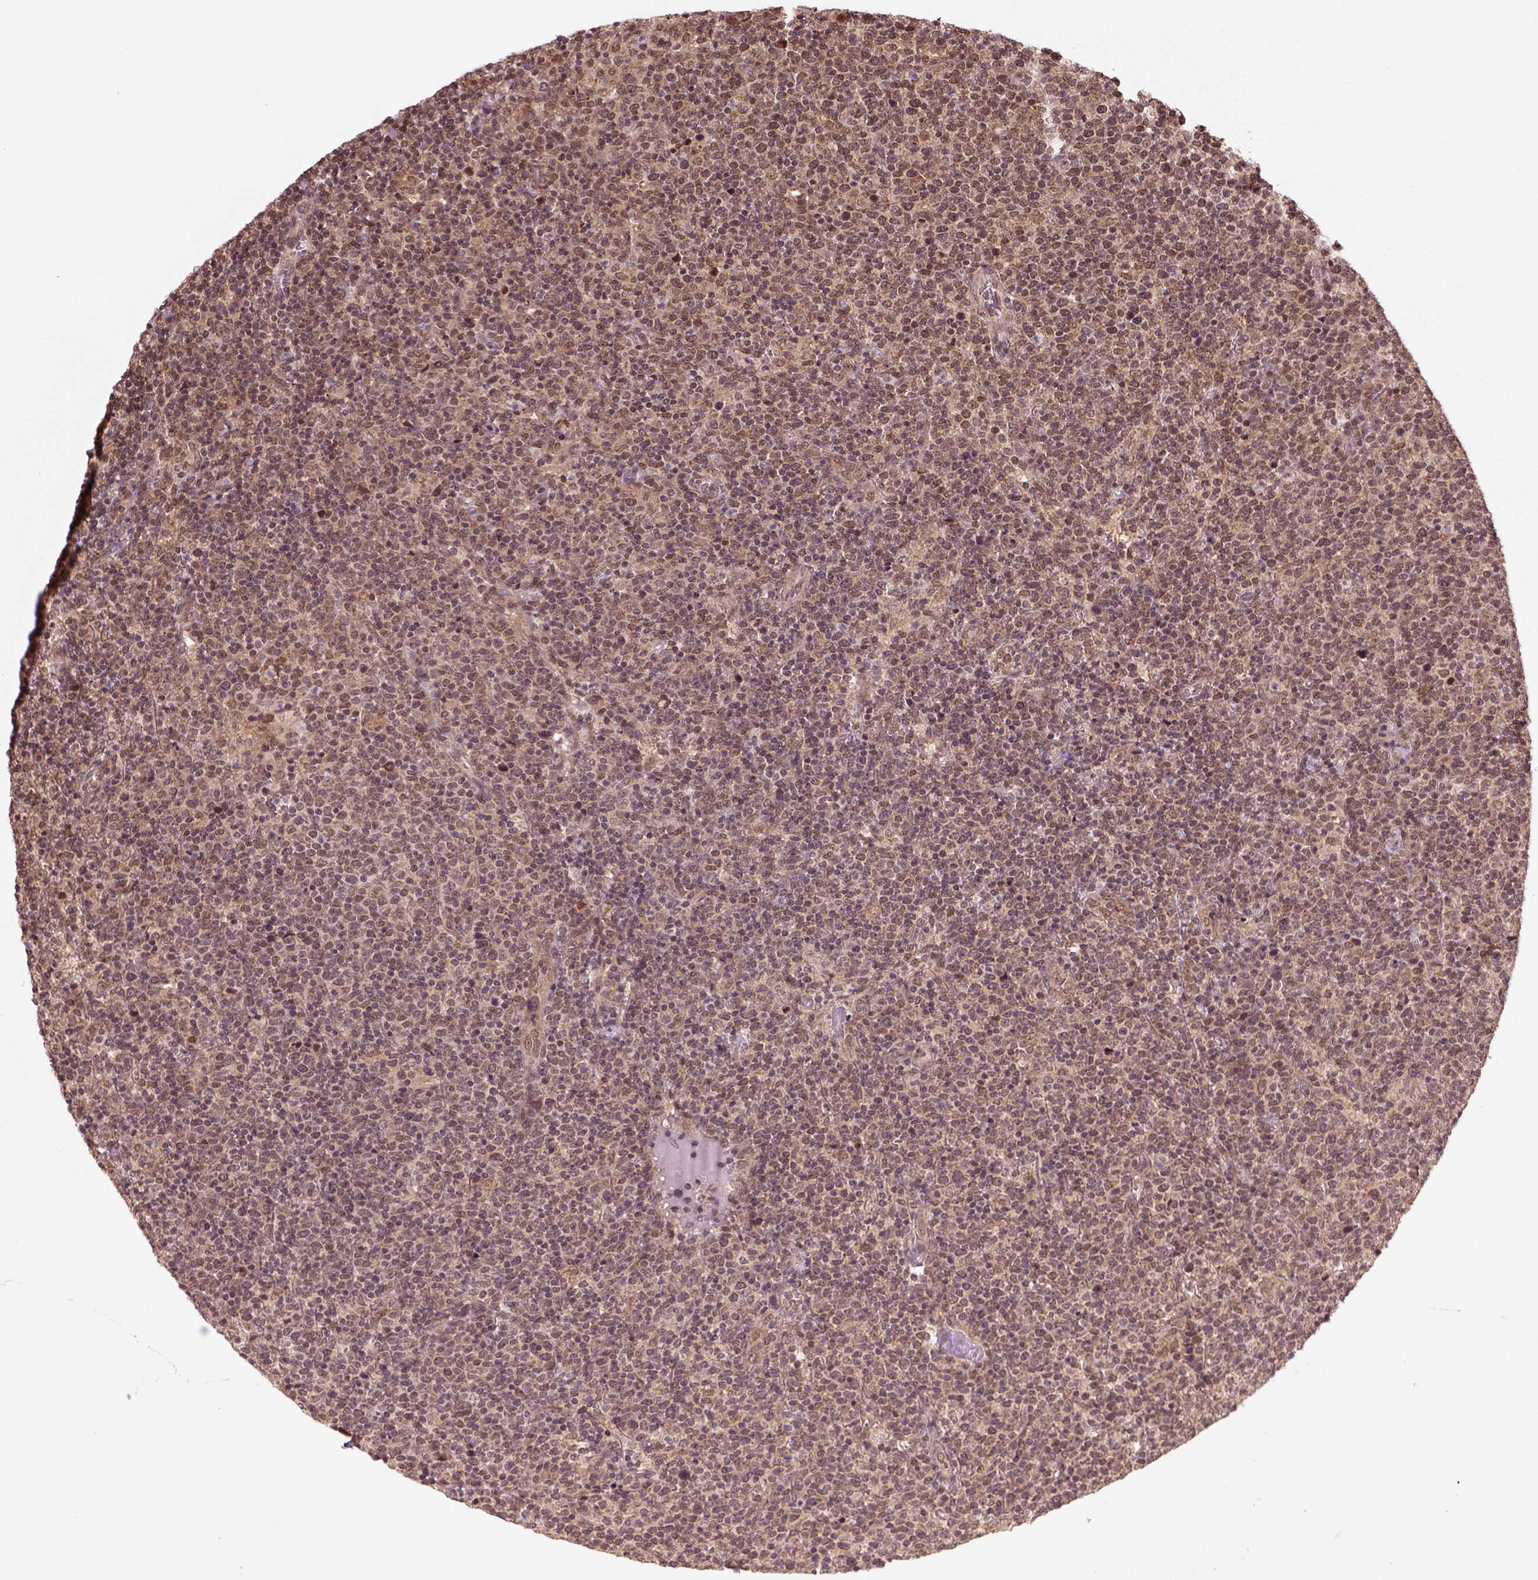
{"staining": {"intensity": "moderate", "quantity": ">75%", "location": "cytoplasmic/membranous"}, "tissue": "lymphoma", "cell_type": "Tumor cells", "image_type": "cancer", "snomed": [{"axis": "morphology", "description": "Malignant lymphoma, non-Hodgkin's type, High grade"}, {"axis": "topography", "description": "Lymph node"}], "caption": "Protein staining by immunohistochemistry (IHC) demonstrates moderate cytoplasmic/membranous positivity in approximately >75% of tumor cells in lymphoma.", "gene": "NUDT9", "patient": {"sex": "male", "age": 61}}